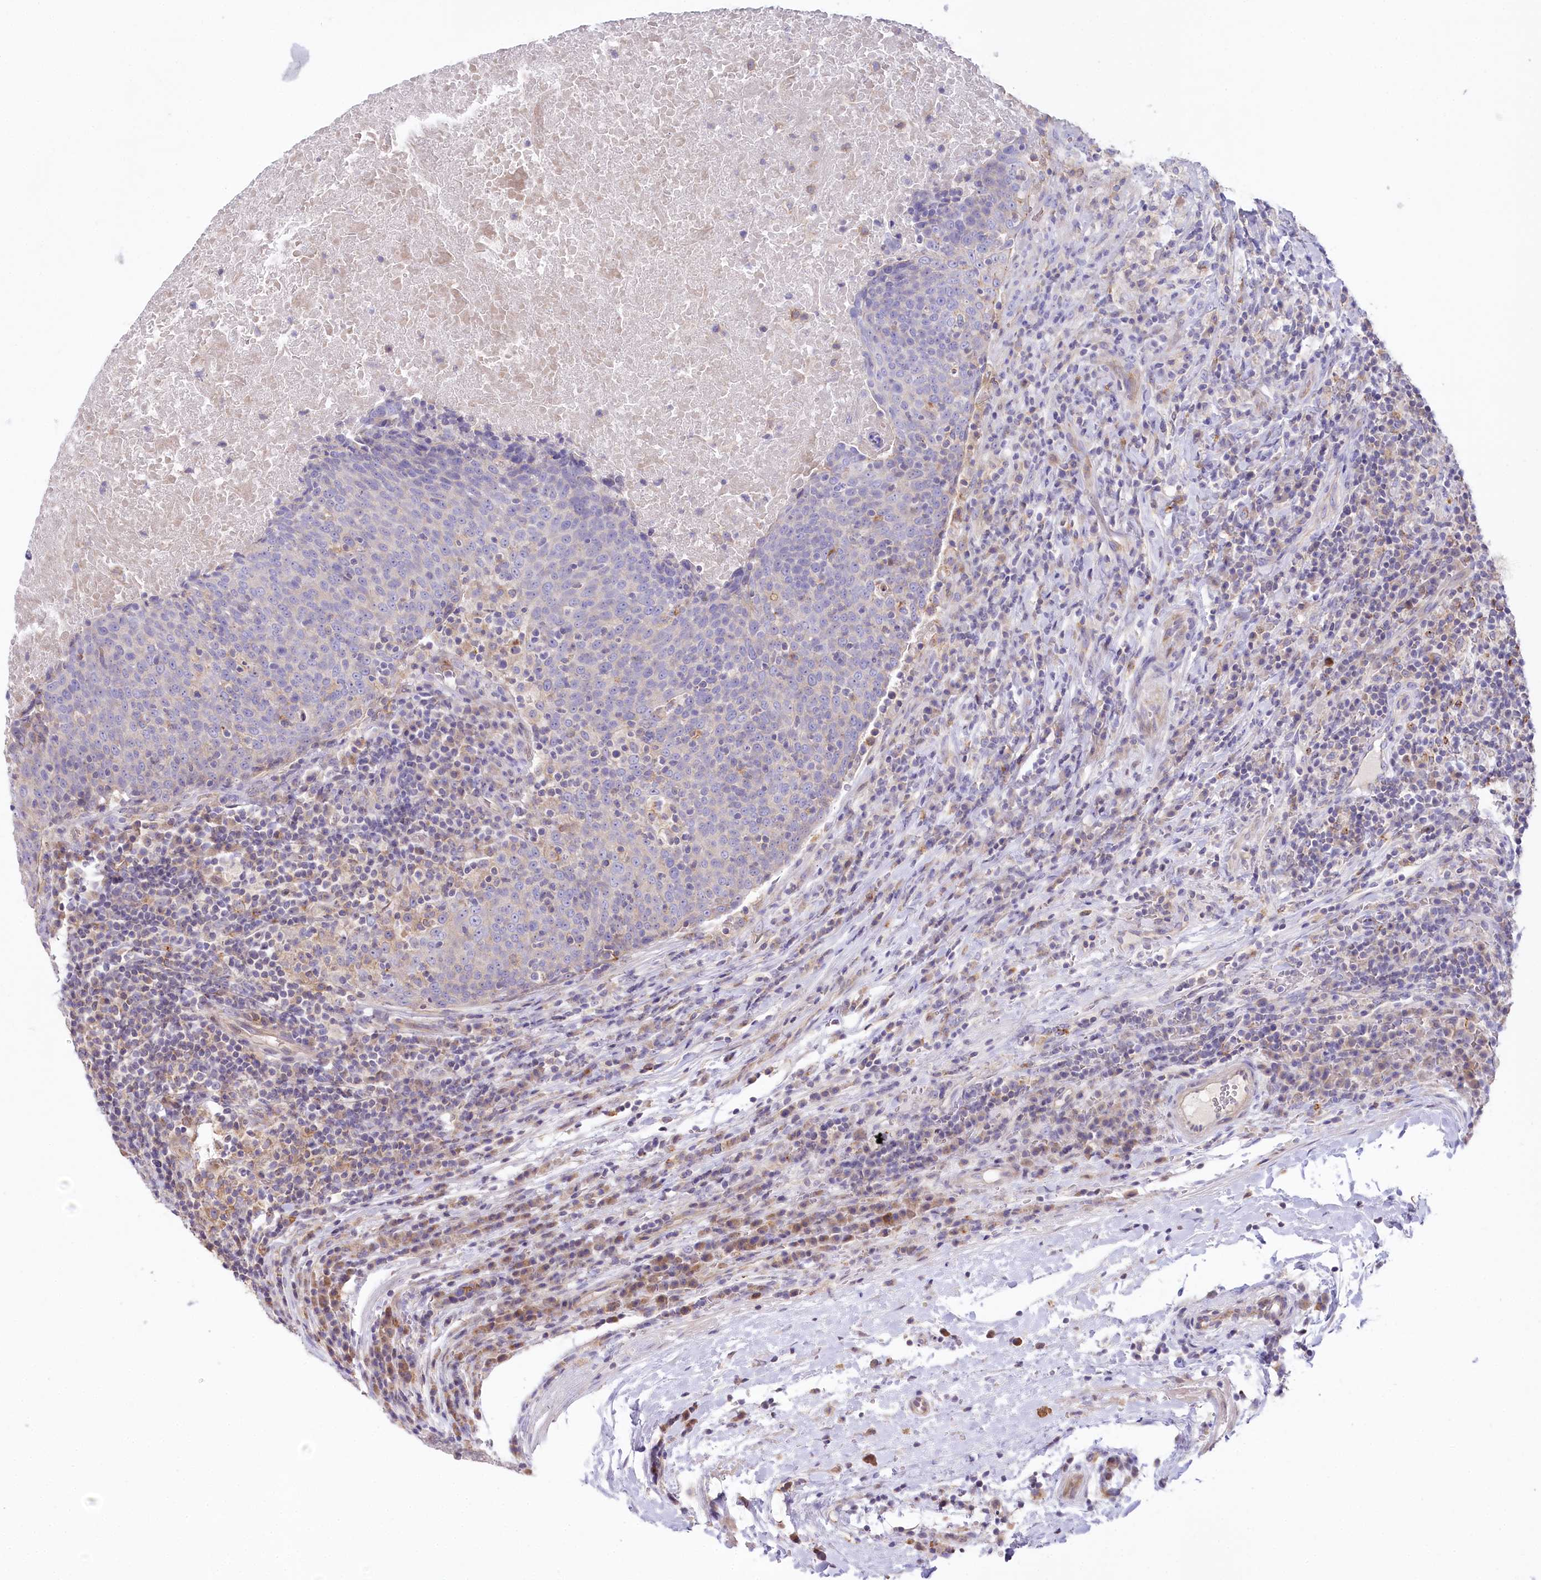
{"staining": {"intensity": "negative", "quantity": "none", "location": "none"}, "tissue": "head and neck cancer", "cell_type": "Tumor cells", "image_type": "cancer", "snomed": [{"axis": "morphology", "description": "Squamous cell carcinoma, NOS"}, {"axis": "morphology", "description": "Squamous cell carcinoma, metastatic, NOS"}, {"axis": "topography", "description": "Lymph node"}, {"axis": "topography", "description": "Head-Neck"}], "caption": "Head and neck squamous cell carcinoma was stained to show a protein in brown. There is no significant positivity in tumor cells.", "gene": "SLC6A11", "patient": {"sex": "male", "age": 62}}